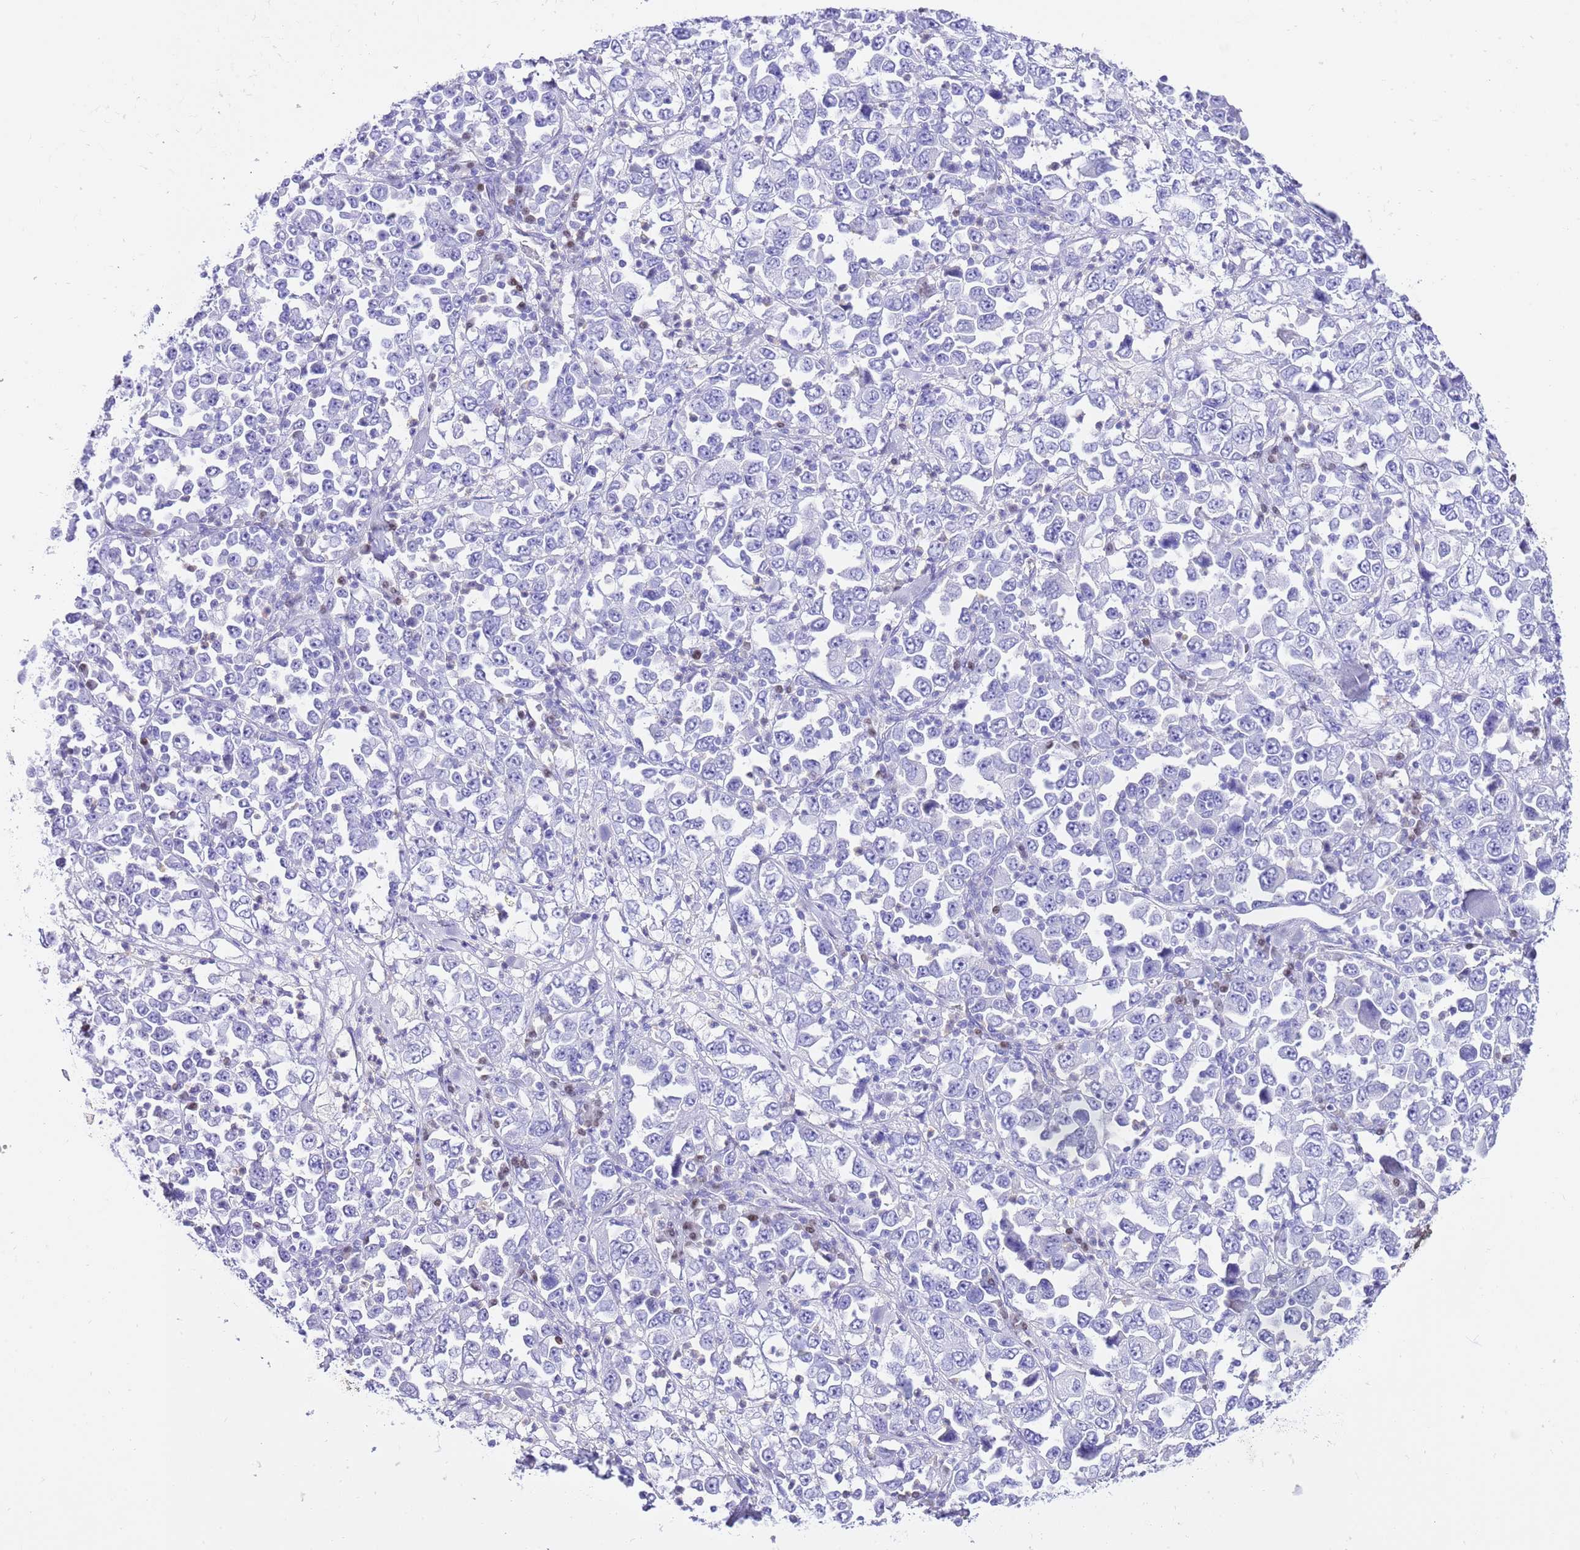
{"staining": {"intensity": "negative", "quantity": "none", "location": "none"}, "tissue": "stomach cancer", "cell_type": "Tumor cells", "image_type": "cancer", "snomed": [{"axis": "morphology", "description": "Normal tissue, NOS"}, {"axis": "morphology", "description": "Adenocarcinoma, NOS"}, {"axis": "topography", "description": "Stomach, upper"}, {"axis": "topography", "description": "Stomach"}], "caption": "An IHC photomicrograph of stomach cancer (adenocarcinoma) is shown. There is no staining in tumor cells of stomach cancer (adenocarcinoma). (DAB immunohistochemistry (IHC) with hematoxylin counter stain).", "gene": "BHLHA15", "patient": {"sex": "male", "age": 59}}